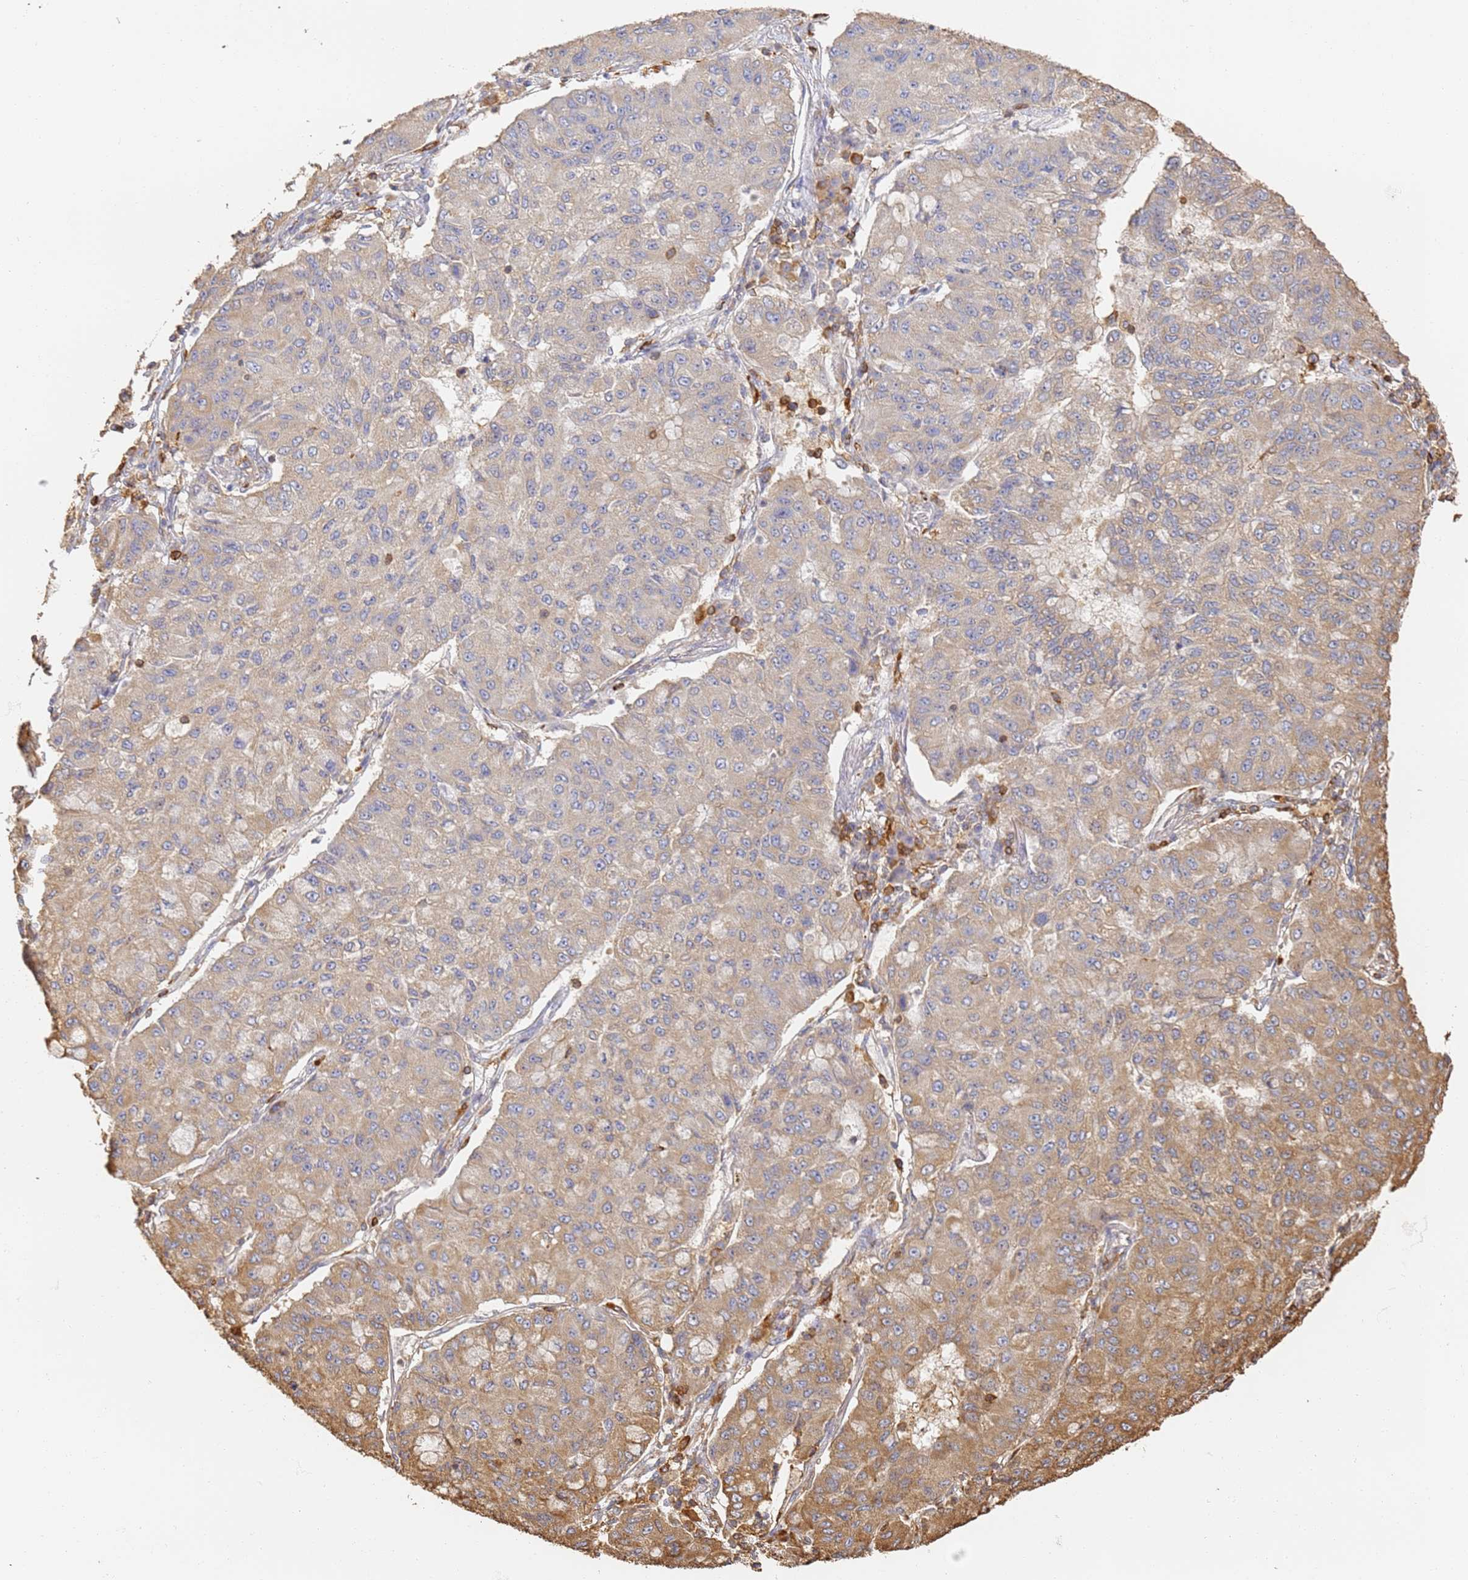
{"staining": {"intensity": "moderate", "quantity": "<25%", "location": "cytoplasmic/membranous"}, "tissue": "lung cancer", "cell_type": "Tumor cells", "image_type": "cancer", "snomed": [{"axis": "morphology", "description": "Squamous cell carcinoma, NOS"}, {"axis": "topography", "description": "Lung"}], "caption": "Human squamous cell carcinoma (lung) stained for a protein (brown) demonstrates moderate cytoplasmic/membranous positive expression in approximately <25% of tumor cells.", "gene": "BIN2", "patient": {"sex": "male", "age": 74}}